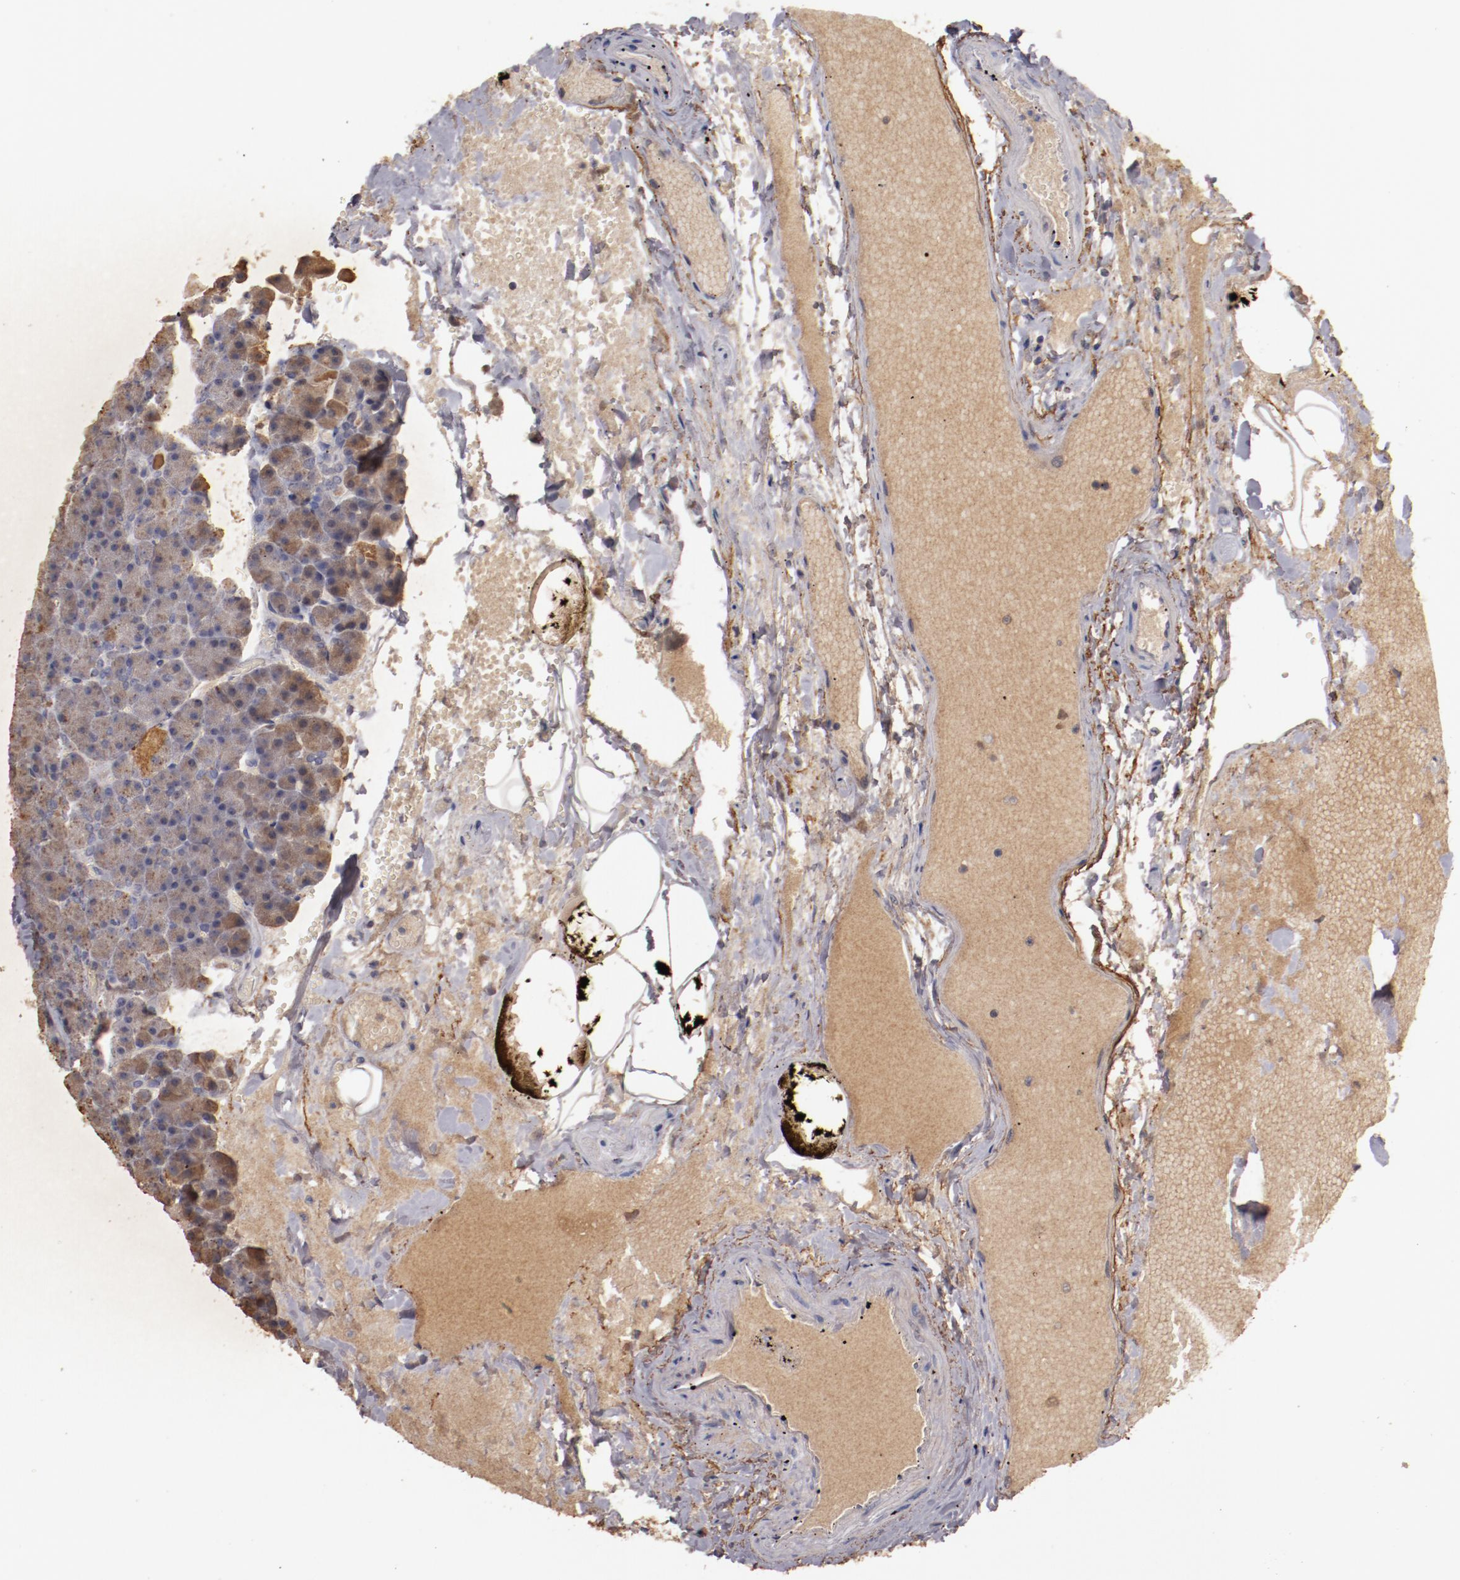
{"staining": {"intensity": "weak", "quantity": ">75%", "location": "cytoplasmic/membranous"}, "tissue": "pancreas", "cell_type": "Exocrine glandular cells", "image_type": "normal", "snomed": [{"axis": "morphology", "description": "Normal tissue, NOS"}, {"axis": "topography", "description": "Pancreas"}], "caption": "Protein staining demonstrates weak cytoplasmic/membranous positivity in approximately >75% of exocrine glandular cells in benign pancreas. (Brightfield microscopy of DAB IHC at high magnification).", "gene": "MBL2", "patient": {"sex": "female", "age": 35}}